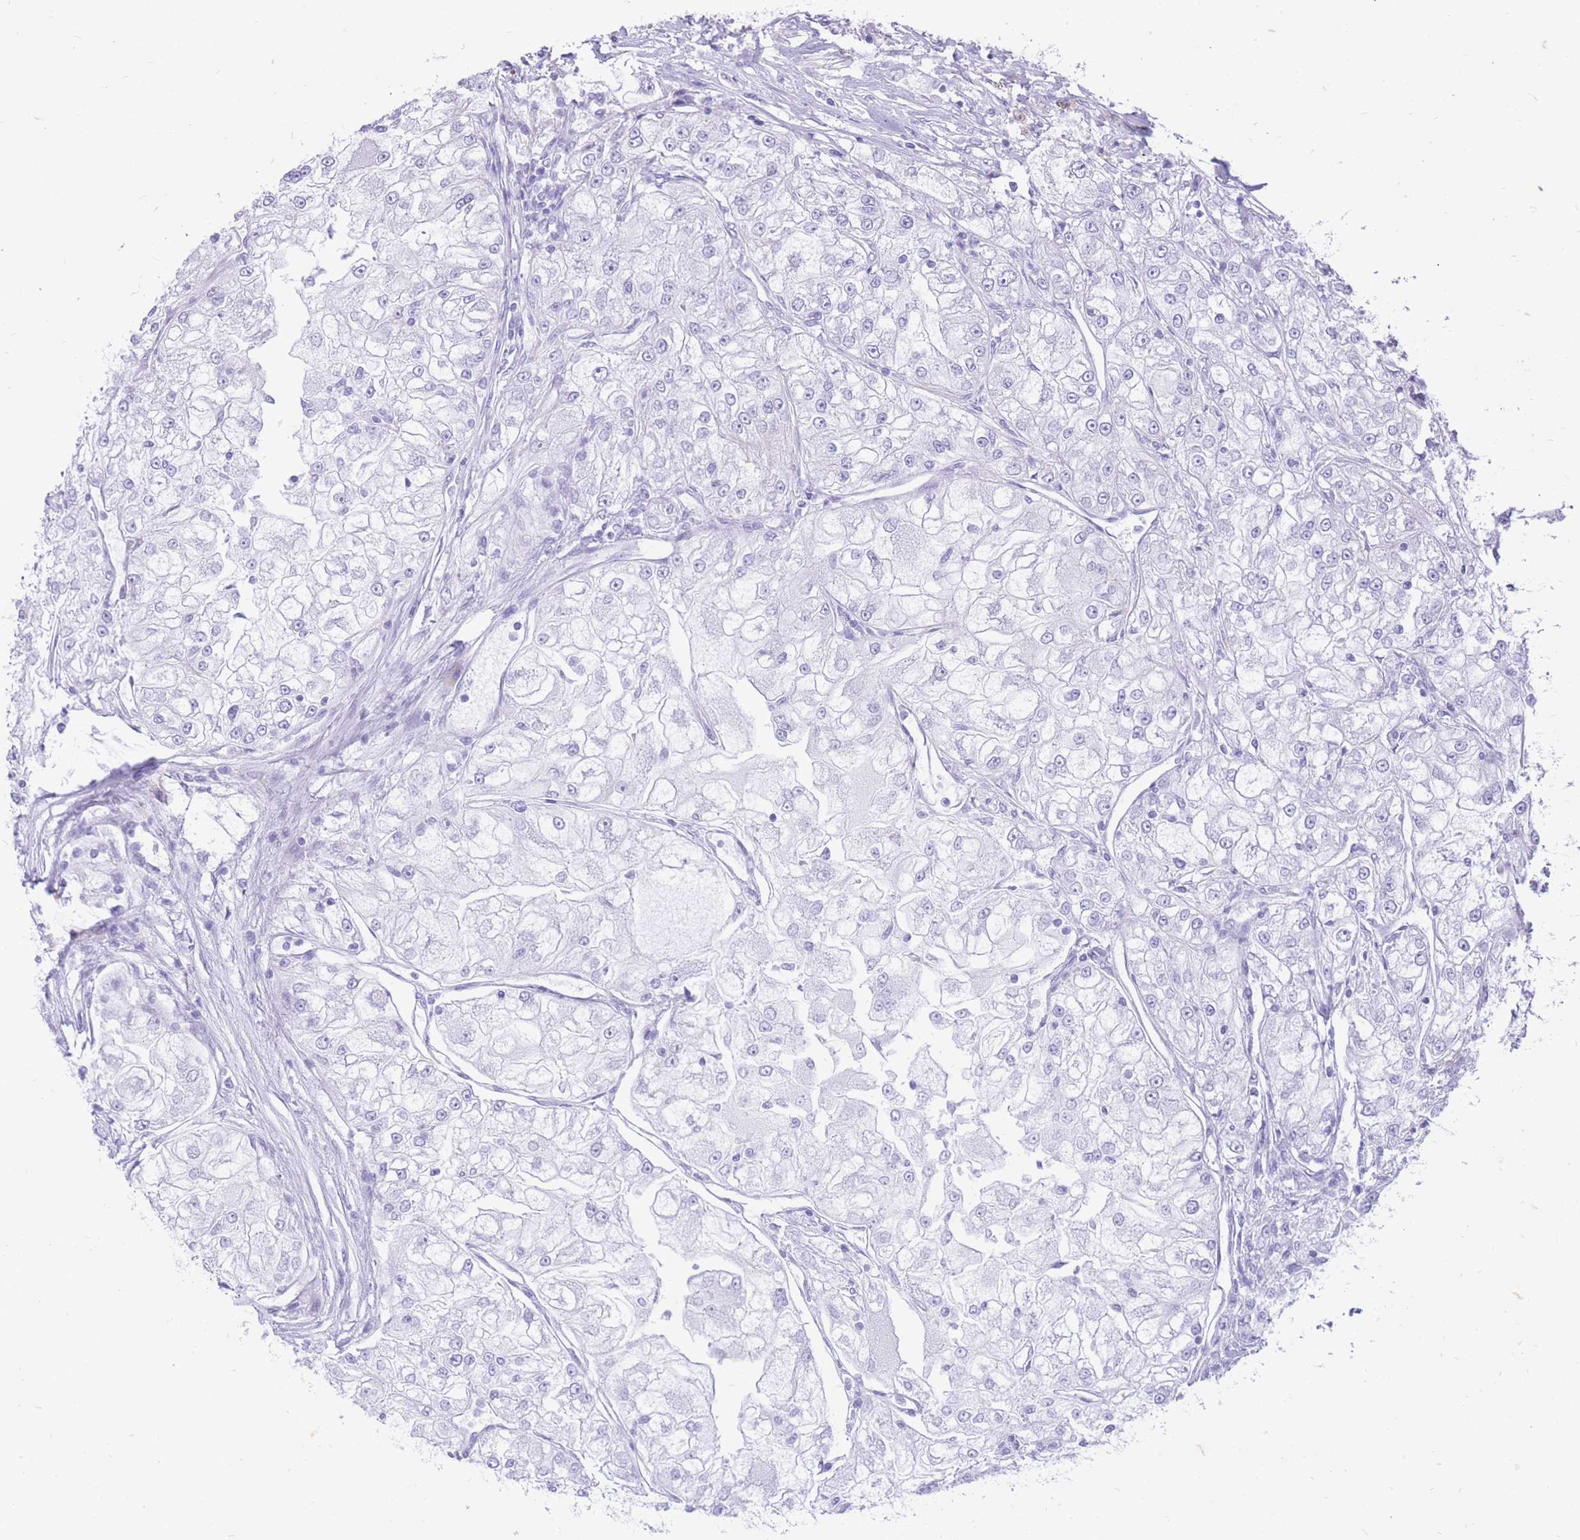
{"staining": {"intensity": "negative", "quantity": "none", "location": "none"}, "tissue": "renal cancer", "cell_type": "Tumor cells", "image_type": "cancer", "snomed": [{"axis": "morphology", "description": "Adenocarcinoma, NOS"}, {"axis": "topography", "description": "Kidney"}], "caption": "Immunohistochemistry of human renal cancer (adenocarcinoma) reveals no positivity in tumor cells.", "gene": "ZFP37", "patient": {"sex": "female", "age": 72}}